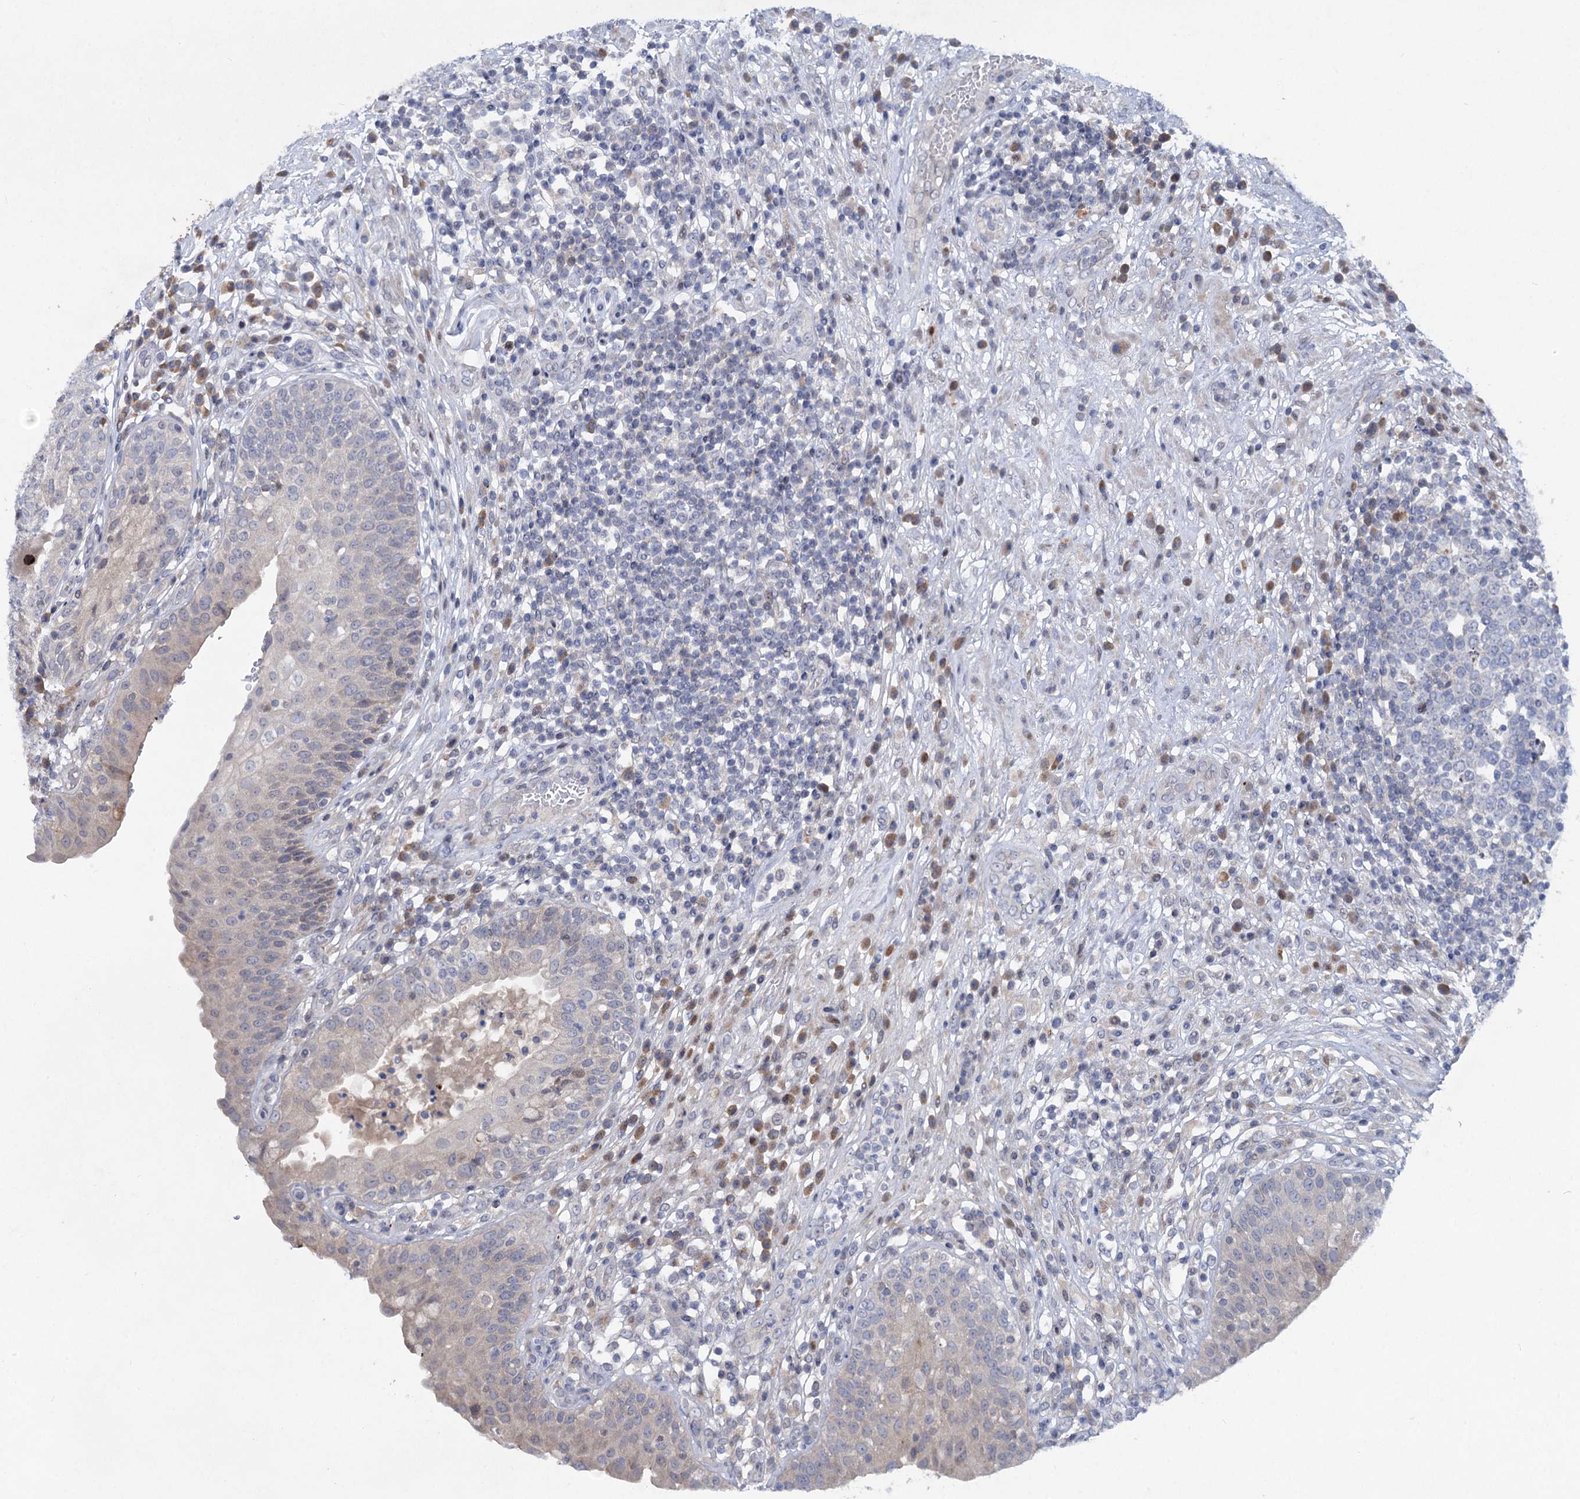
{"staining": {"intensity": "weak", "quantity": "<25%", "location": "cytoplasmic/membranous"}, "tissue": "urinary bladder", "cell_type": "Urothelial cells", "image_type": "normal", "snomed": [{"axis": "morphology", "description": "Normal tissue, NOS"}, {"axis": "topography", "description": "Urinary bladder"}], "caption": "Immunohistochemical staining of benign human urinary bladder displays no significant positivity in urothelial cells. (Stains: DAB immunohistochemistry with hematoxylin counter stain, Microscopy: brightfield microscopy at high magnification).", "gene": "QPCTL", "patient": {"sex": "female", "age": 62}}